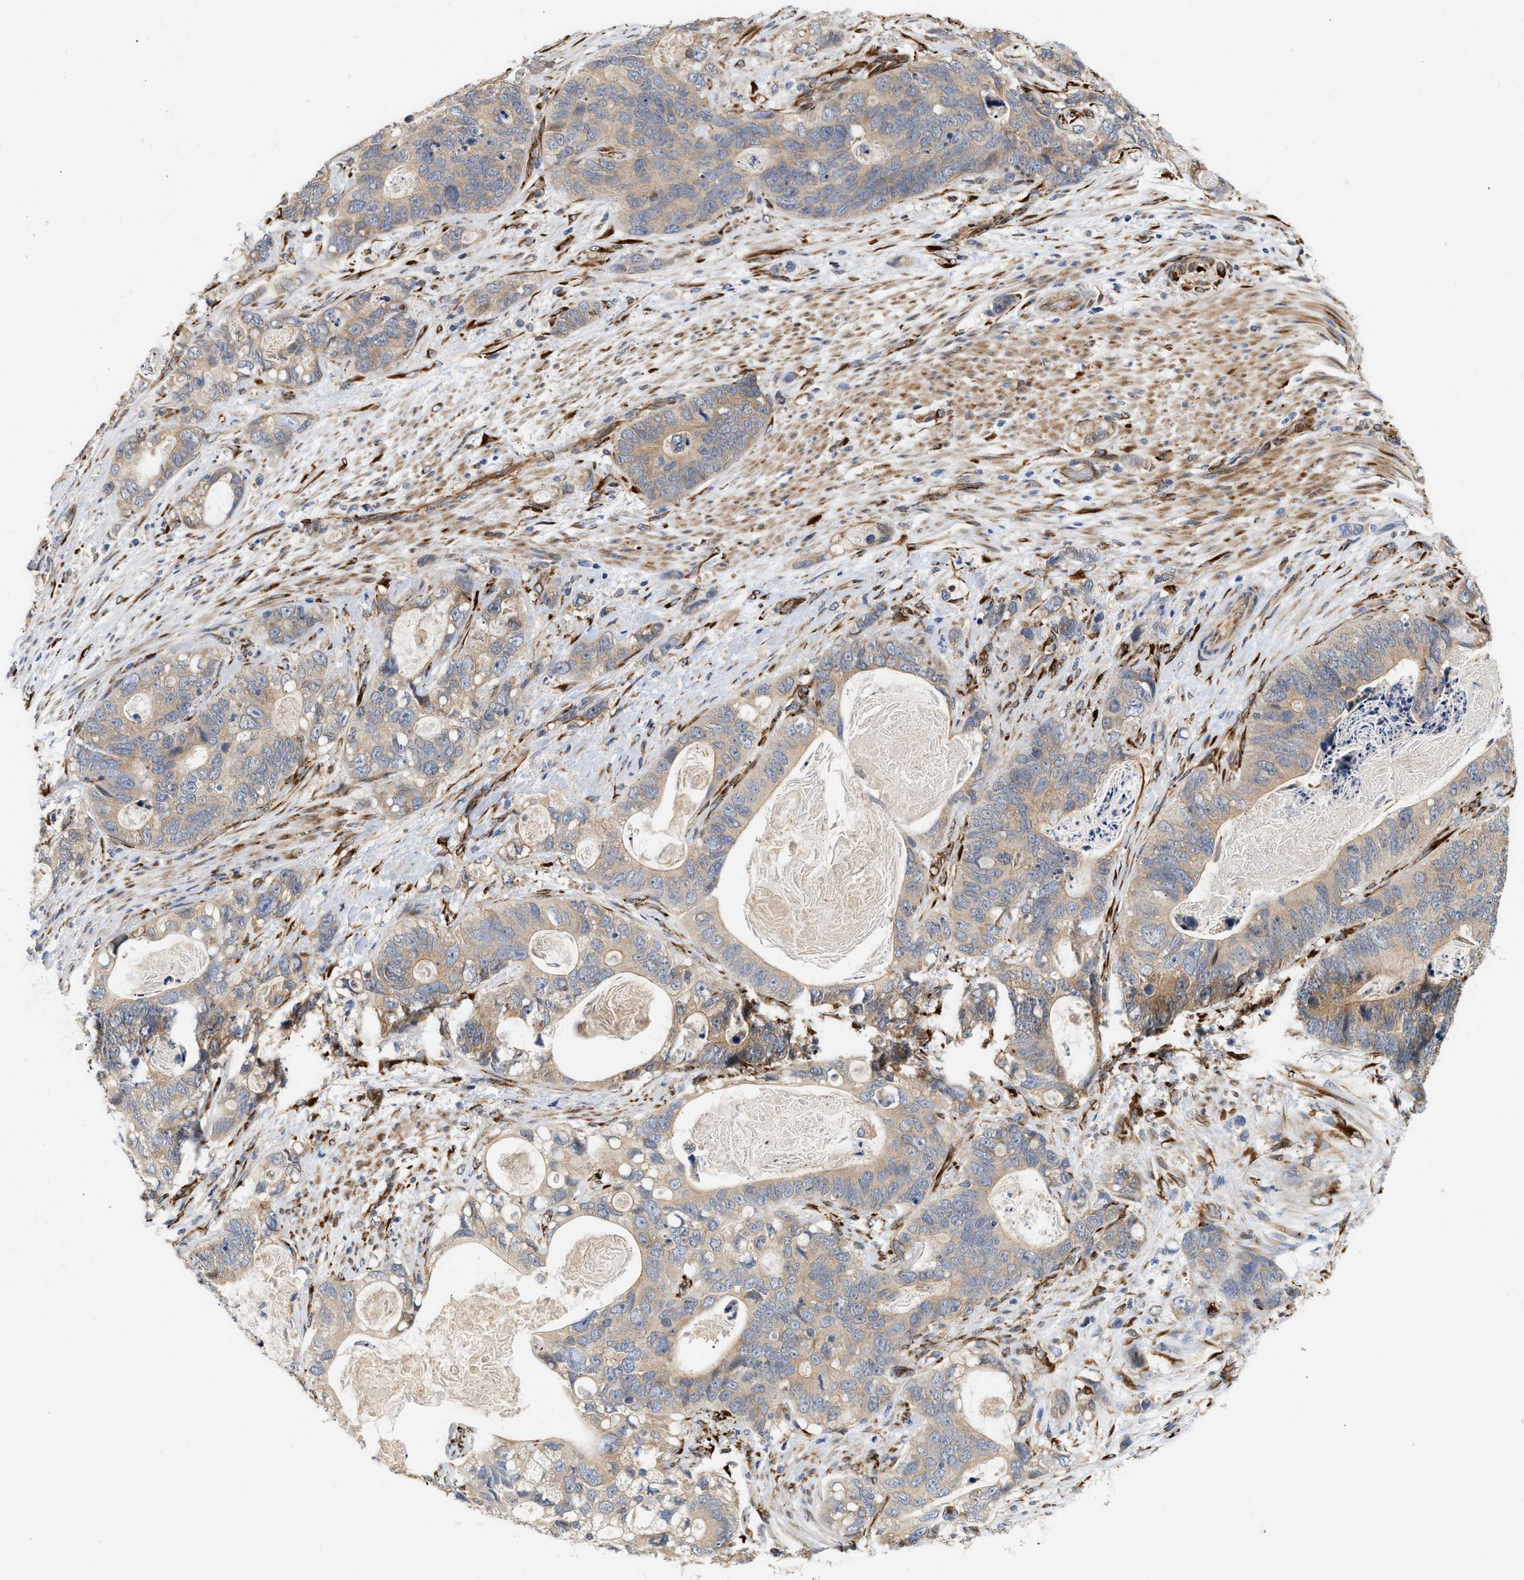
{"staining": {"intensity": "weak", "quantity": ">75%", "location": "cytoplasmic/membranous"}, "tissue": "stomach cancer", "cell_type": "Tumor cells", "image_type": "cancer", "snomed": [{"axis": "morphology", "description": "Normal tissue, NOS"}, {"axis": "morphology", "description": "Adenocarcinoma, NOS"}, {"axis": "topography", "description": "Stomach"}], "caption": "Adenocarcinoma (stomach) stained with a brown dye shows weak cytoplasmic/membranous positive expression in about >75% of tumor cells.", "gene": "PLCD1", "patient": {"sex": "female", "age": 89}}